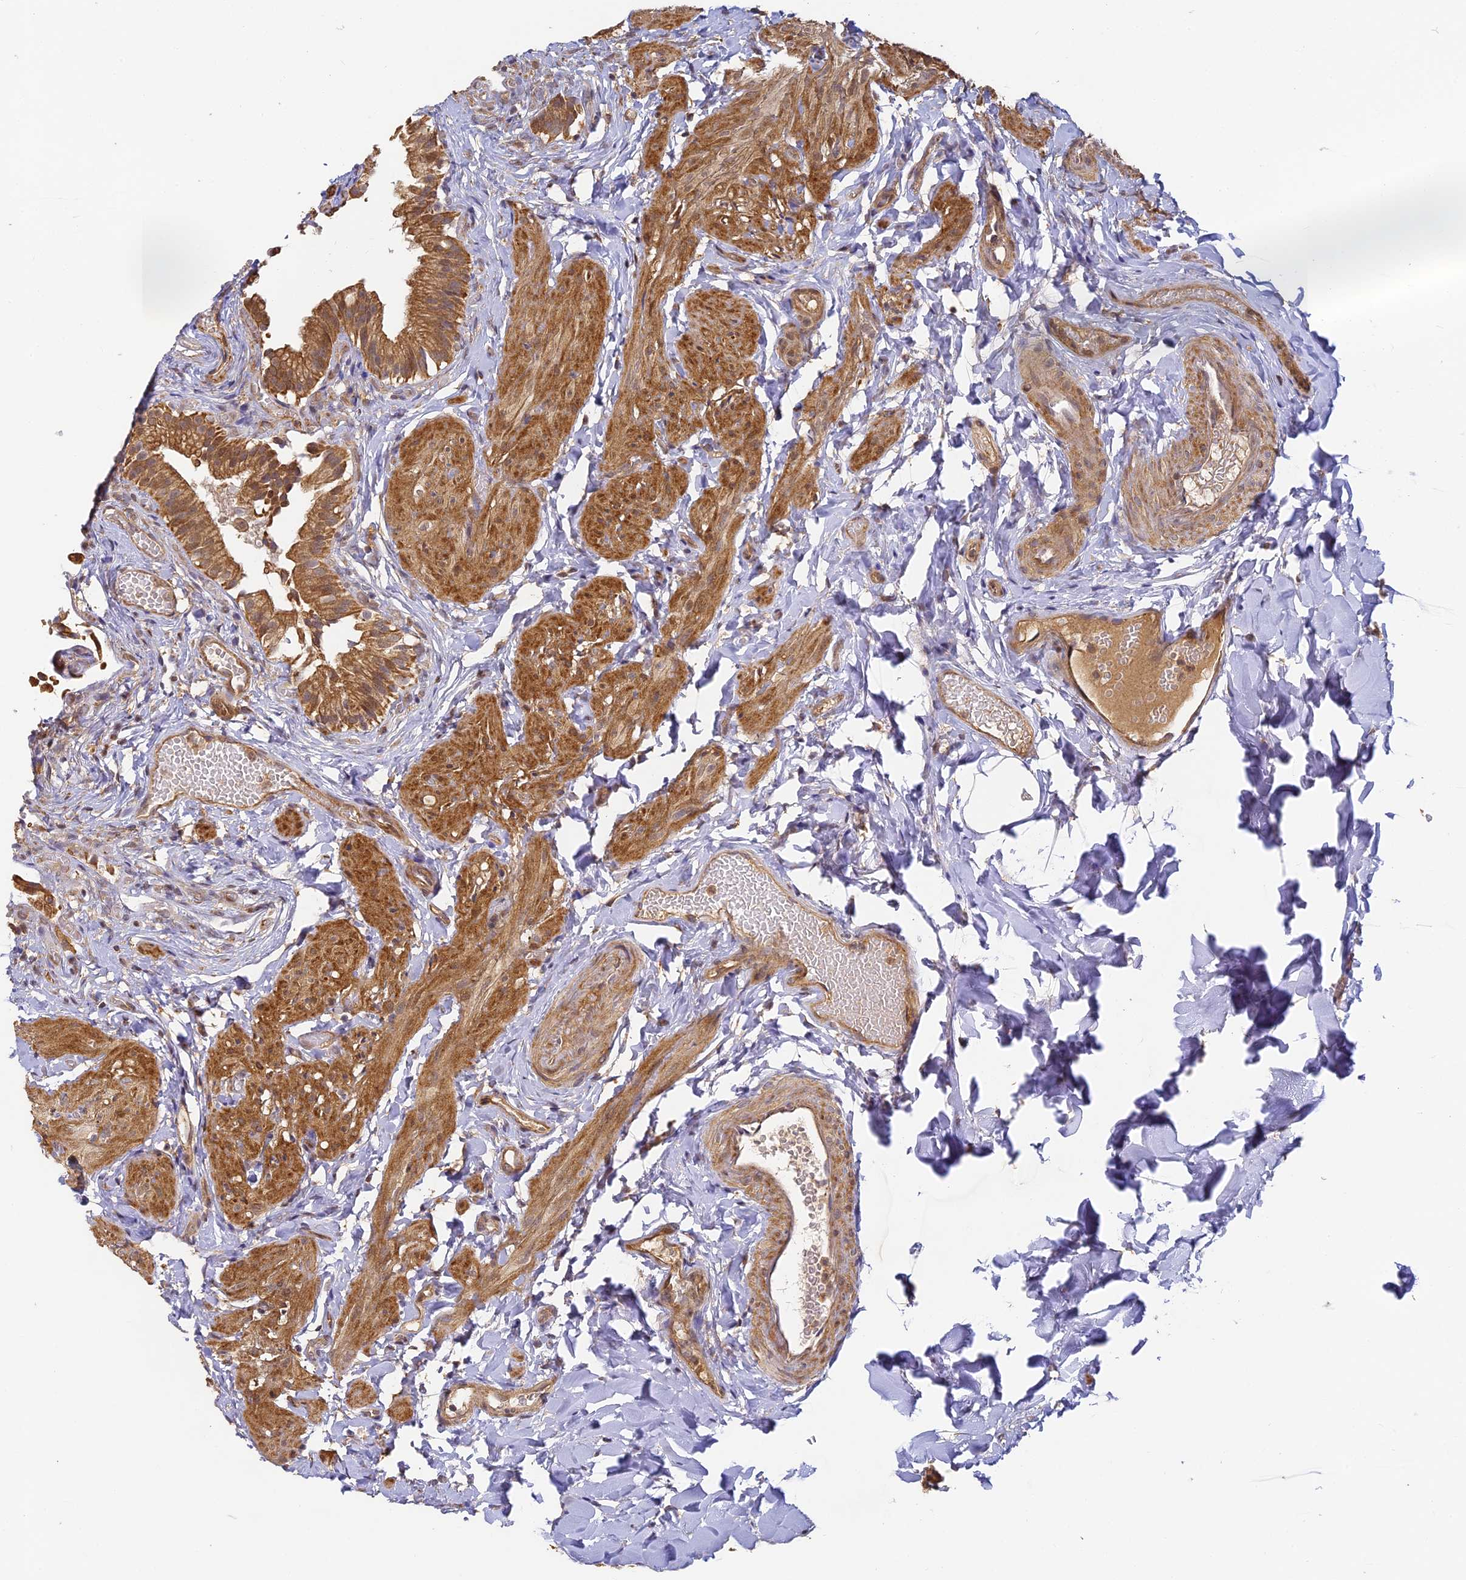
{"staining": {"intensity": "moderate", "quantity": ">75%", "location": "cytoplasmic/membranous,nuclear"}, "tissue": "gallbladder", "cell_type": "Glandular cells", "image_type": "normal", "snomed": [{"axis": "morphology", "description": "Normal tissue, NOS"}, {"axis": "topography", "description": "Gallbladder"}], "caption": "Brown immunohistochemical staining in normal human gallbladder reveals moderate cytoplasmic/membranous,nuclear staining in approximately >75% of glandular cells.", "gene": "ENSG00000268870", "patient": {"sex": "female", "age": 47}}